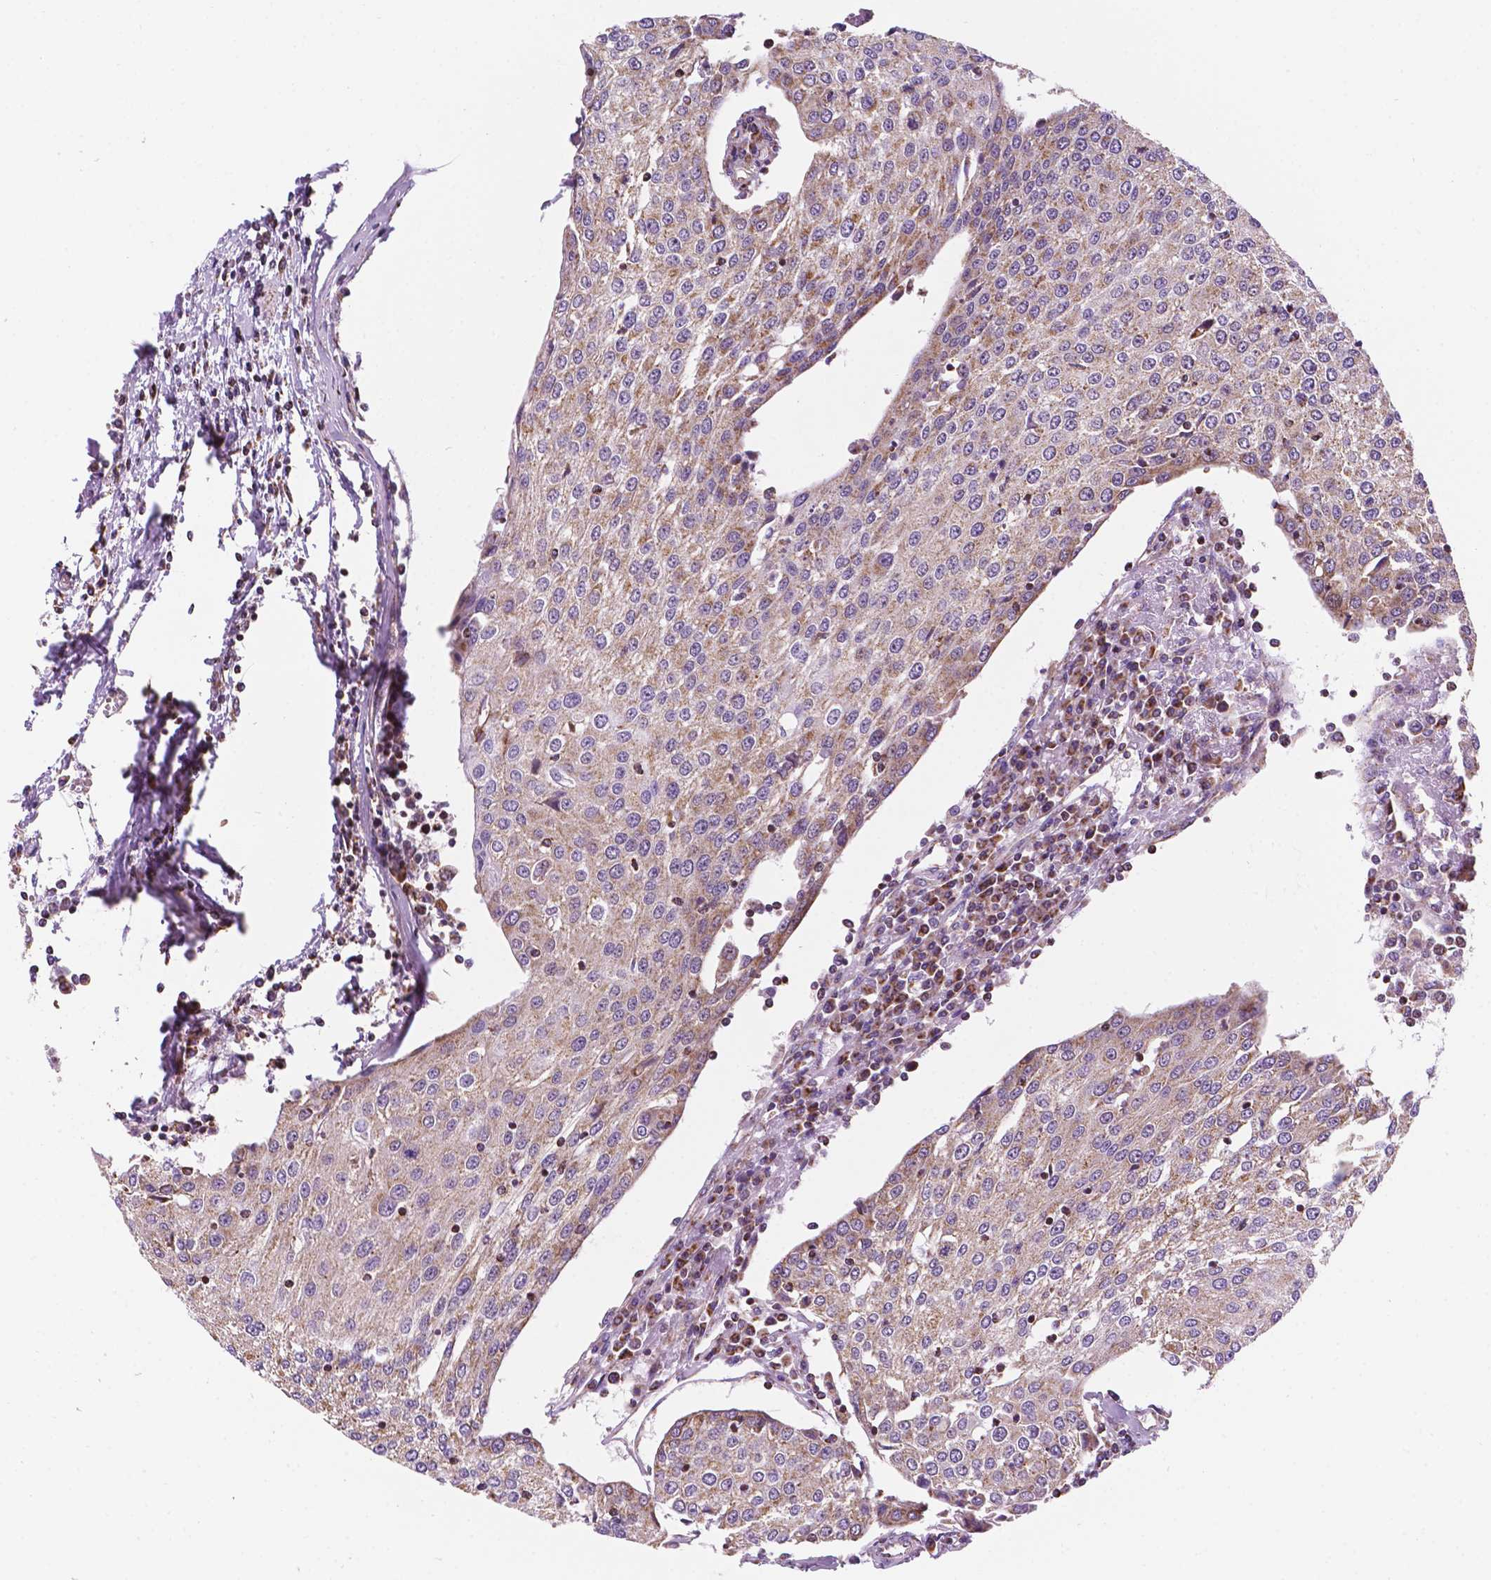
{"staining": {"intensity": "weak", "quantity": ">75%", "location": "cytoplasmic/membranous"}, "tissue": "urothelial cancer", "cell_type": "Tumor cells", "image_type": "cancer", "snomed": [{"axis": "morphology", "description": "Urothelial carcinoma, High grade"}, {"axis": "topography", "description": "Urinary bladder"}], "caption": "Urothelial cancer stained for a protein exhibits weak cytoplasmic/membranous positivity in tumor cells. The staining is performed using DAB brown chromogen to label protein expression. The nuclei are counter-stained blue using hematoxylin.", "gene": "GEMIN4", "patient": {"sex": "female", "age": 85}}